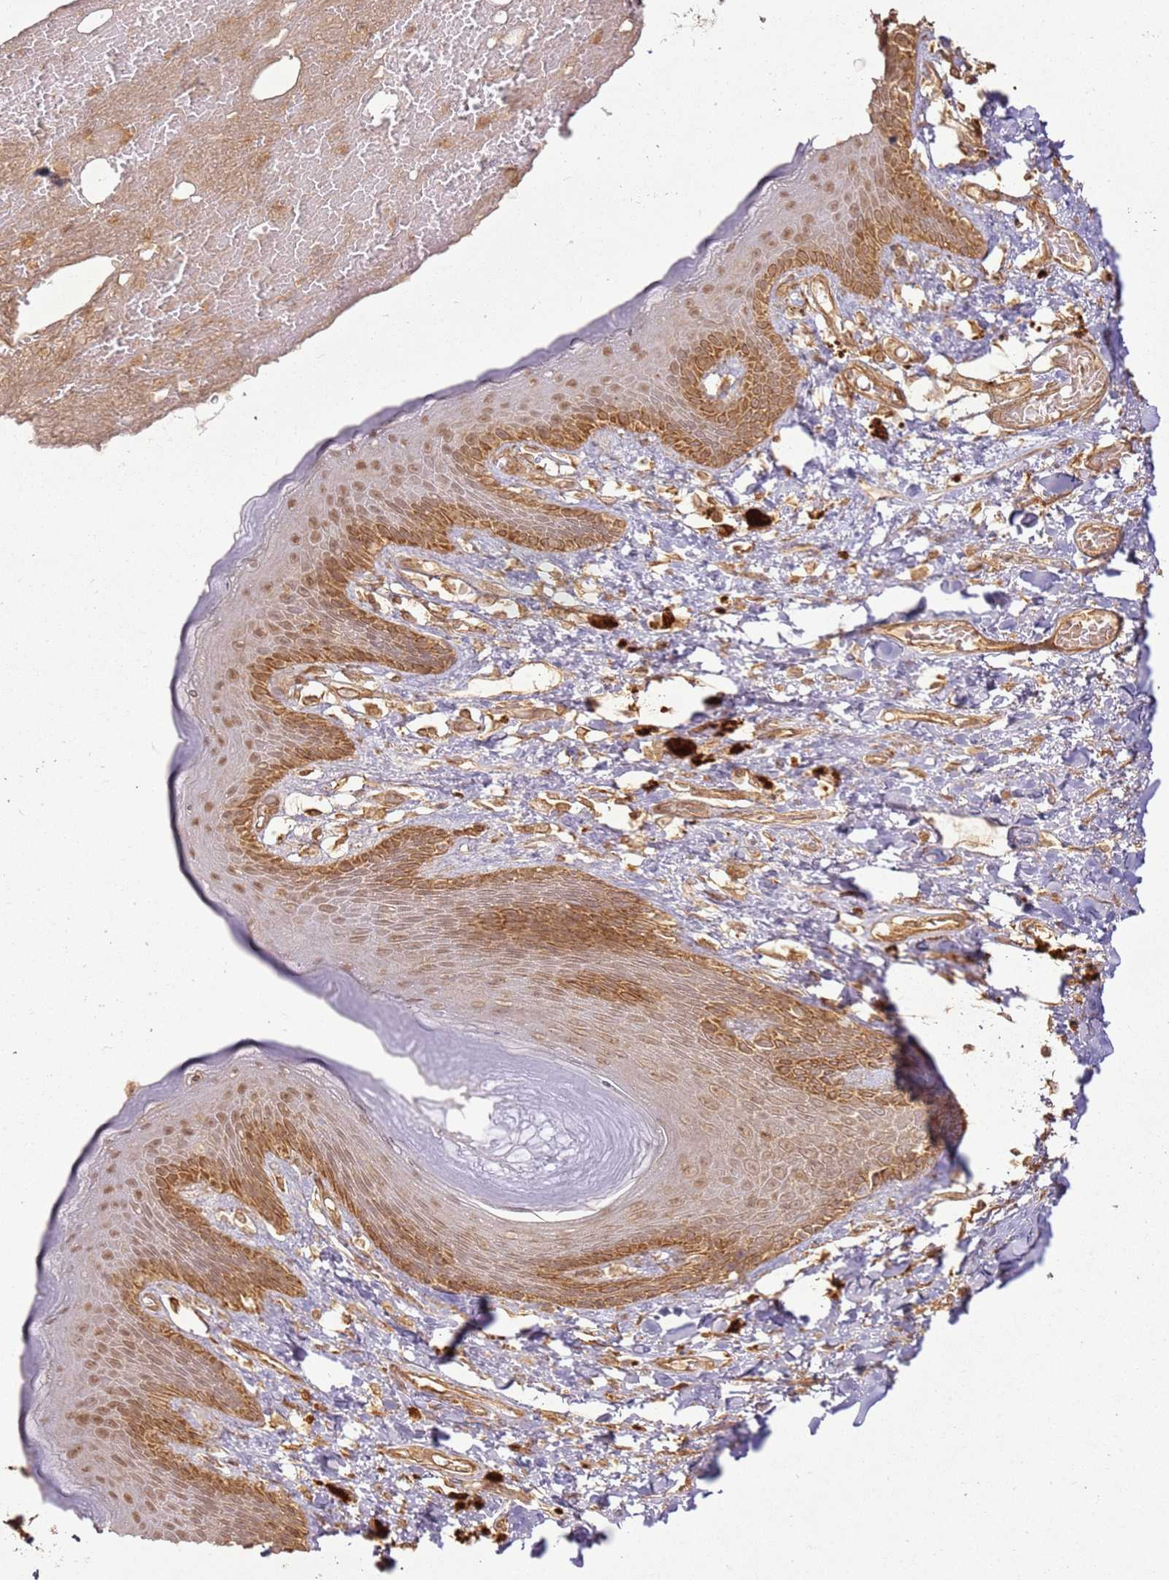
{"staining": {"intensity": "moderate", "quantity": "25%-75%", "location": "cytoplasmic/membranous,nuclear"}, "tissue": "skin", "cell_type": "Epidermal cells", "image_type": "normal", "snomed": [{"axis": "morphology", "description": "Normal tissue, NOS"}, {"axis": "topography", "description": "Anal"}], "caption": "Moderate cytoplasmic/membranous,nuclear protein staining is appreciated in about 25%-75% of epidermal cells in skin.", "gene": "ZNF776", "patient": {"sex": "female", "age": 78}}